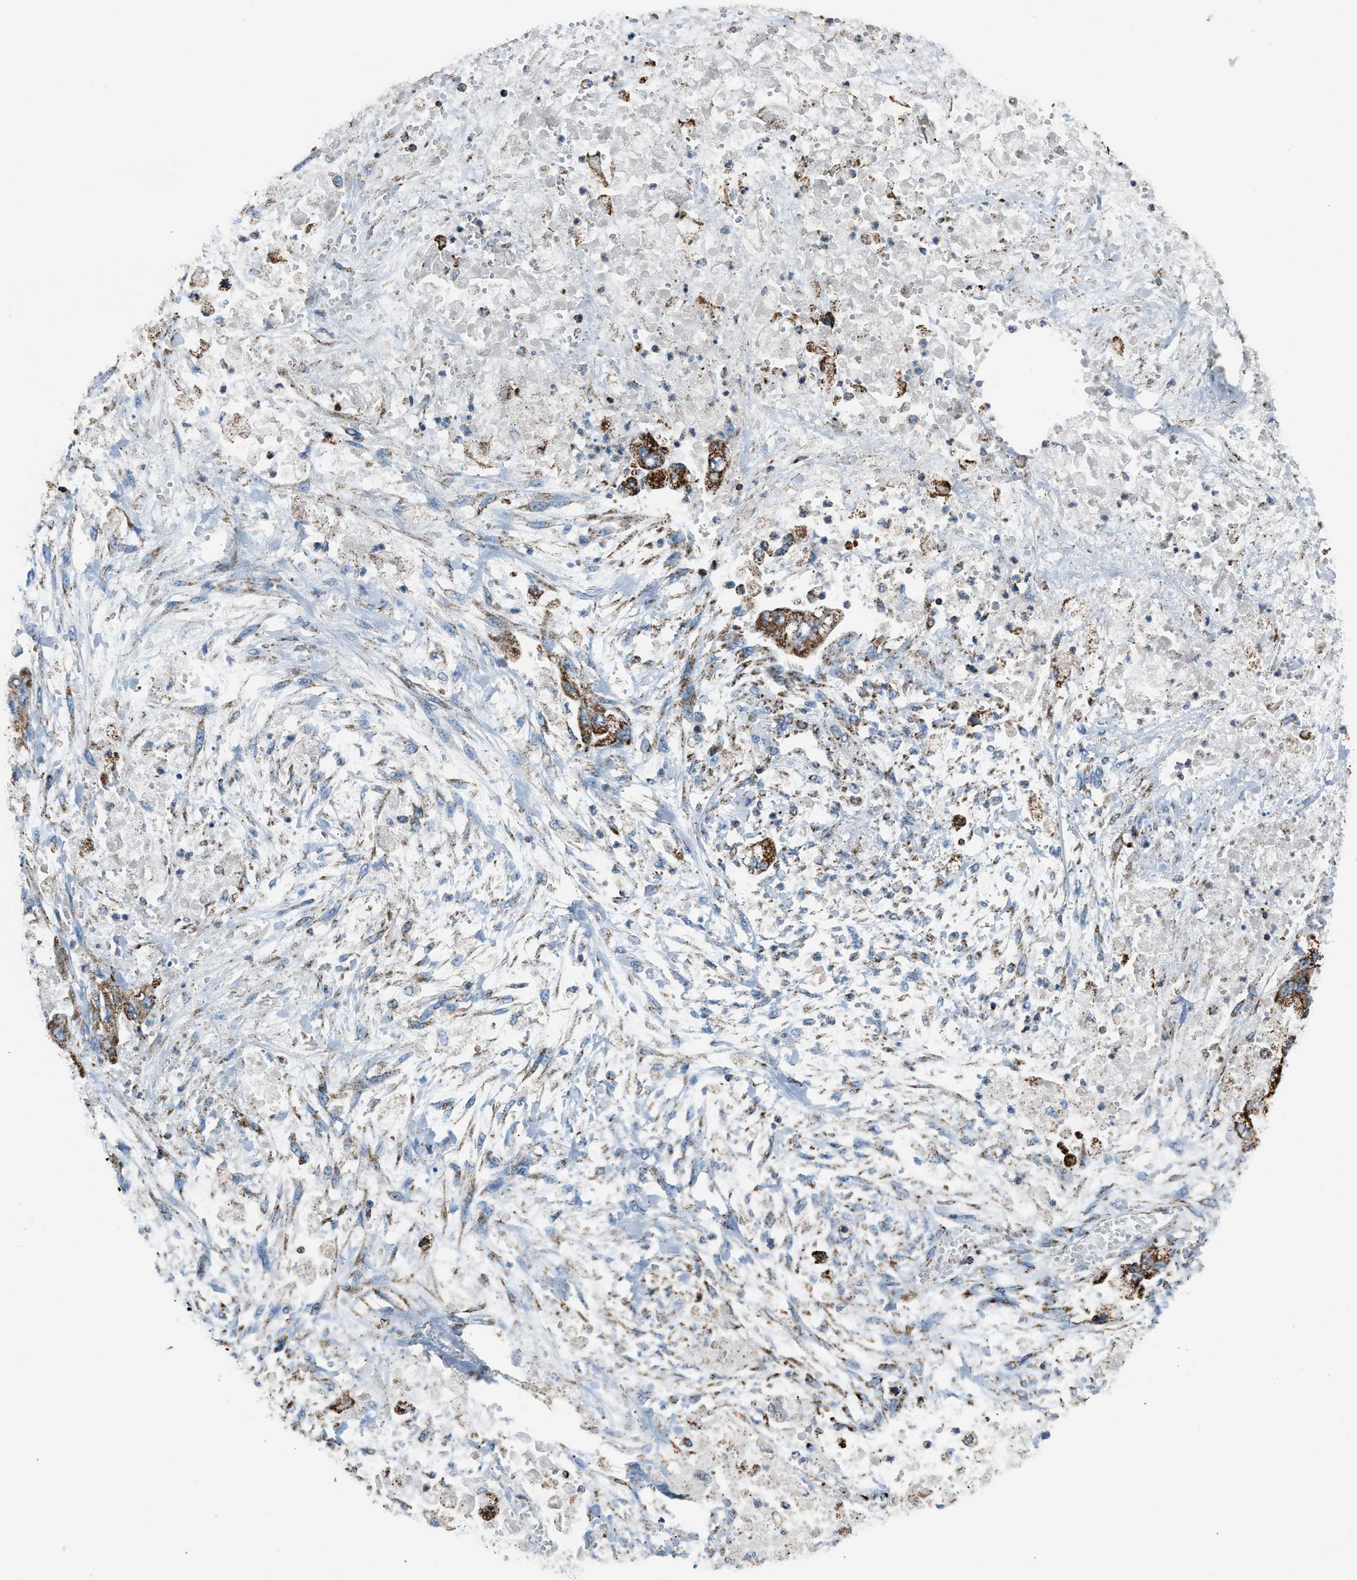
{"staining": {"intensity": "strong", "quantity": ">75%", "location": "cytoplasmic/membranous"}, "tissue": "stomach cancer", "cell_type": "Tumor cells", "image_type": "cancer", "snomed": [{"axis": "morphology", "description": "Normal tissue, NOS"}, {"axis": "morphology", "description": "Adenocarcinoma, NOS"}, {"axis": "topography", "description": "Stomach"}], "caption": "The micrograph shows a brown stain indicating the presence of a protein in the cytoplasmic/membranous of tumor cells in adenocarcinoma (stomach). The protein of interest is shown in brown color, while the nuclei are stained blue.", "gene": "MDH2", "patient": {"sex": "male", "age": 62}}